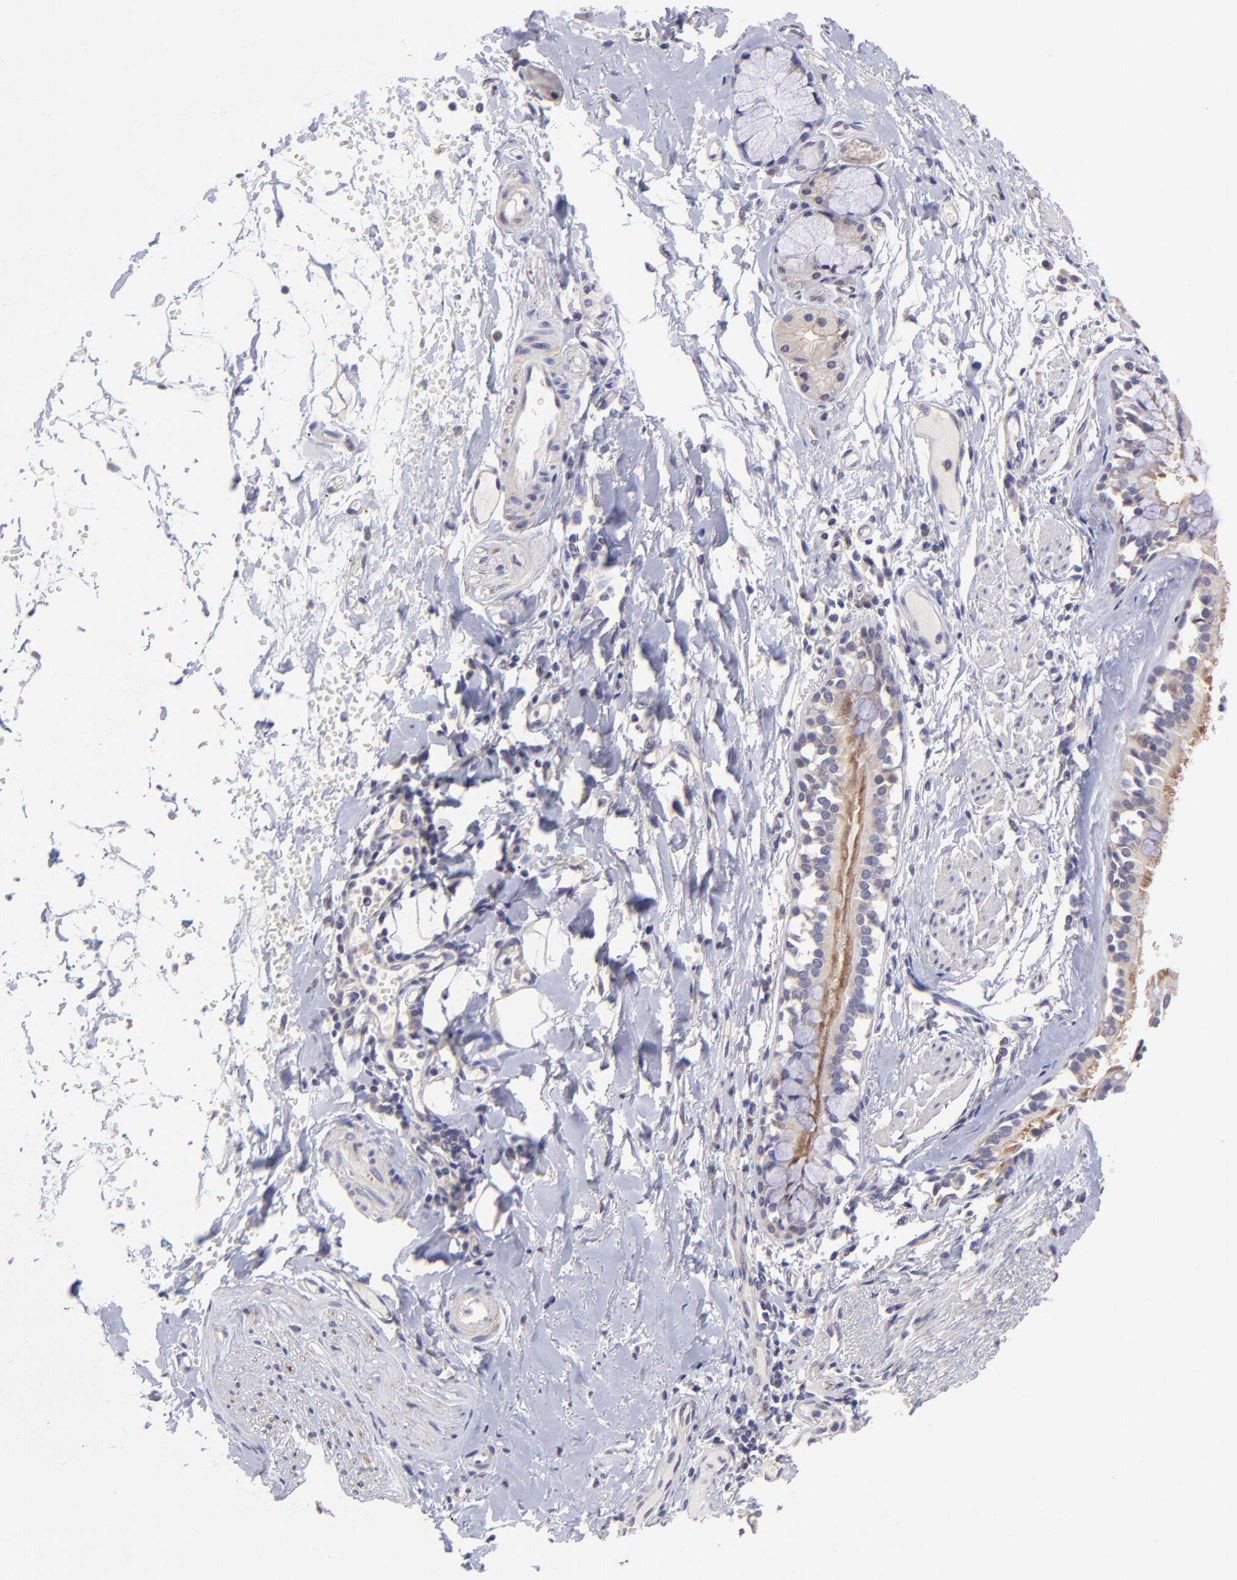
{"staining": {"intensity": "moderate", "quantity": ">75%", "location": "cytoplasmic/membranous"}, "tissue": "bronchus", "cell_type": "Respiratory epithelial cells", "image_type": "normal", "snomed": [{"axis": "morphology", "description": "Normal tissue, NOS"}, {"axis": "topography", "description": "Bronchus"}, {"axis": "topography", "description": "Lung"}], "caption": "Immunohistochemistry (IHC) micrograph of normal bronchus: bronchus stained using immunohistochemistry (IHC) shows medium levels of moderate protein expression localized specifically in the cytoplasmic/membranous of respiratory epithelial cells, appearing as a cytoplasmic/membranous brown color.", "gene": "NSF", "patient": {"sex": "female", "age": 56}}